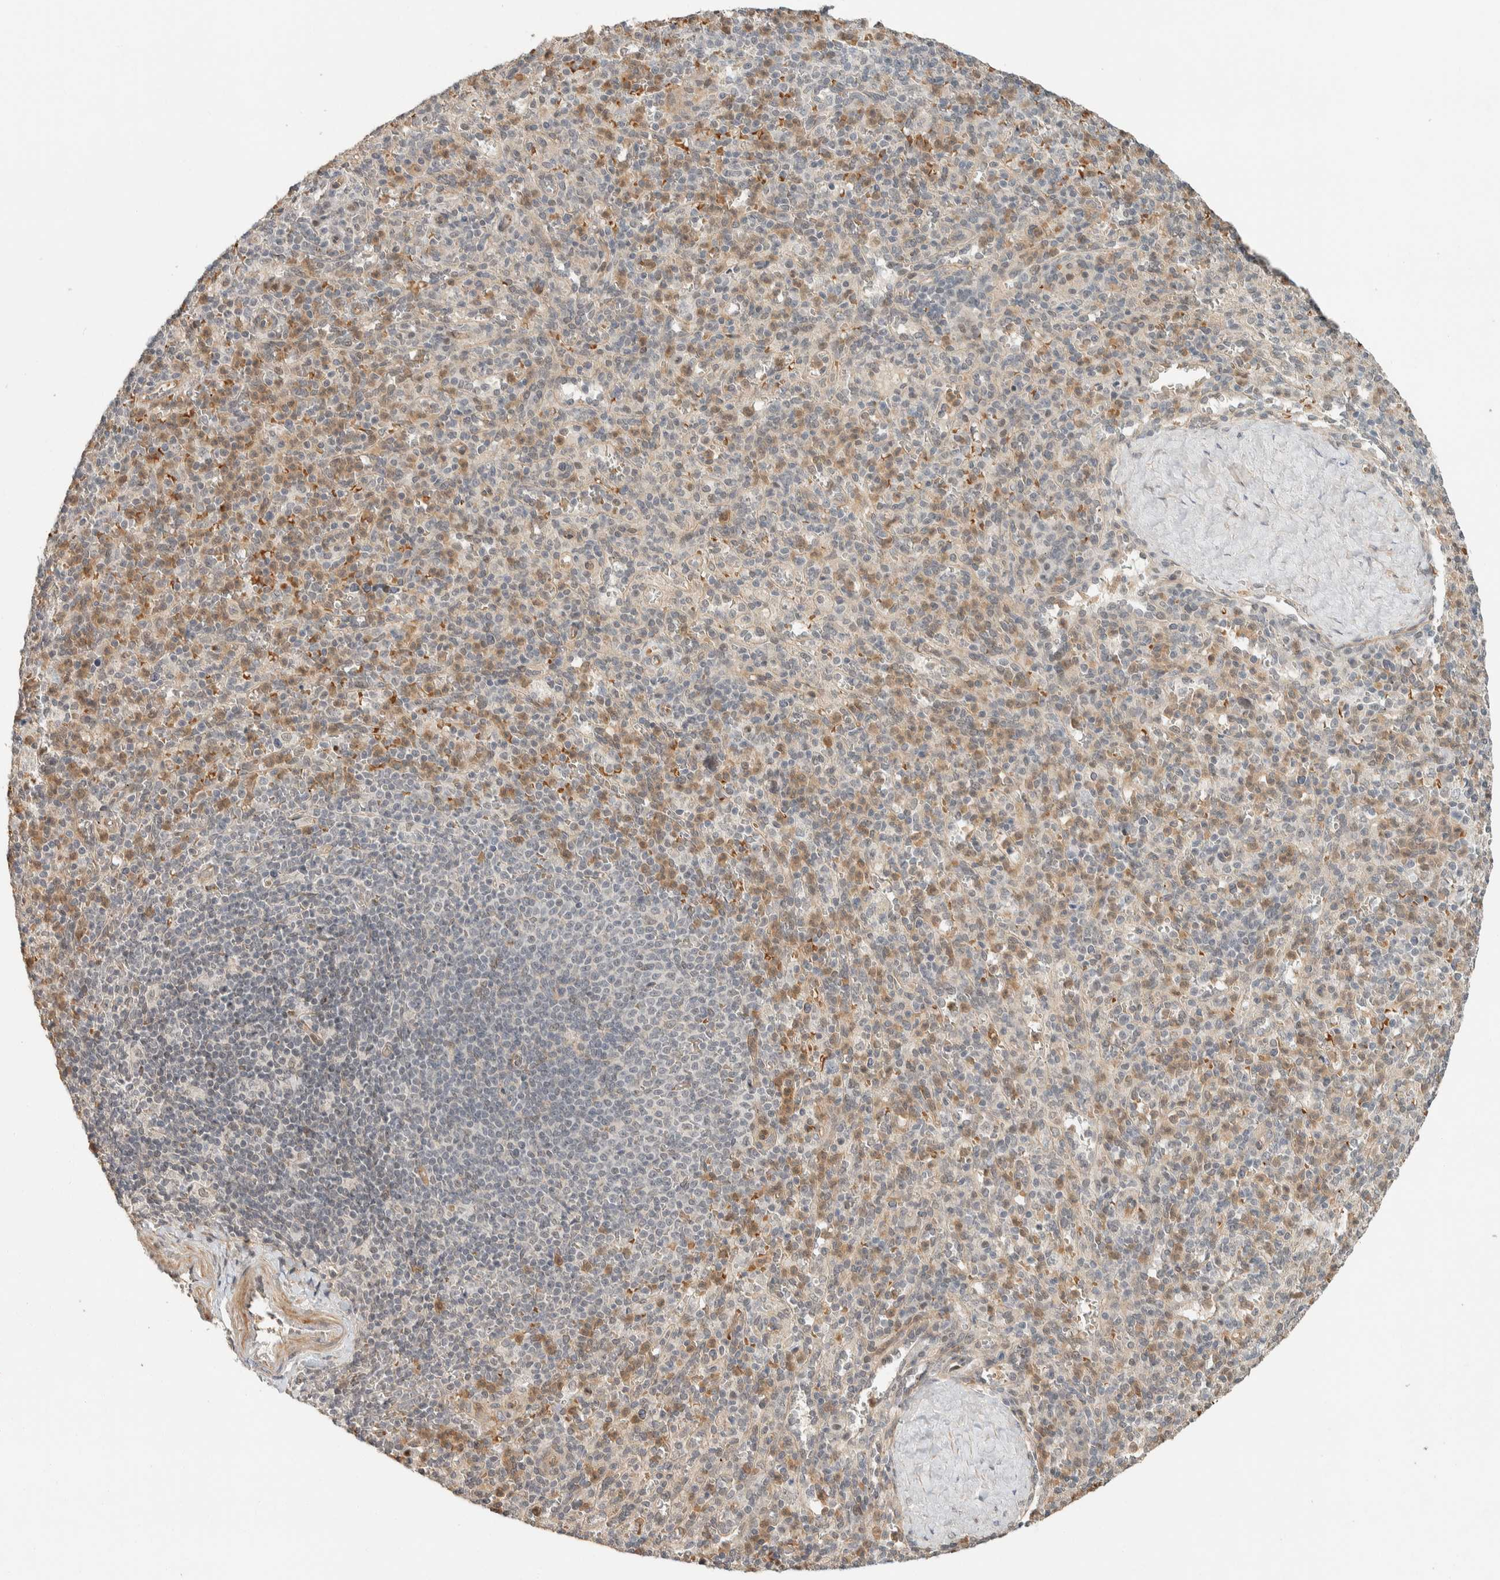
{"staining": {"intensity": "moderate", "quantity": ">75%", "location": "cytoplasmic/membranous"}, "tissue": "spleen", "cell_type": "Cells in red pulp", "image_type": "normal", "snomed": [{"axis": "morphology", "description": "Normal tissue, NOS"}, {"axis": "topography", "description": "Spleen"}], "caption": "Cells in red pulp reveal medium levels of moderate cytoplasmic/membranous staining in about >75% of cells in benign human spleen. (Stains: DAB (3,3'-diaminobenzidine) in brown, nuclei in blue, Microscopy: brightfield microscopy at high magnification).", "gene": "ZBTB2", "patient": {"sex": "male", "age": 36}}